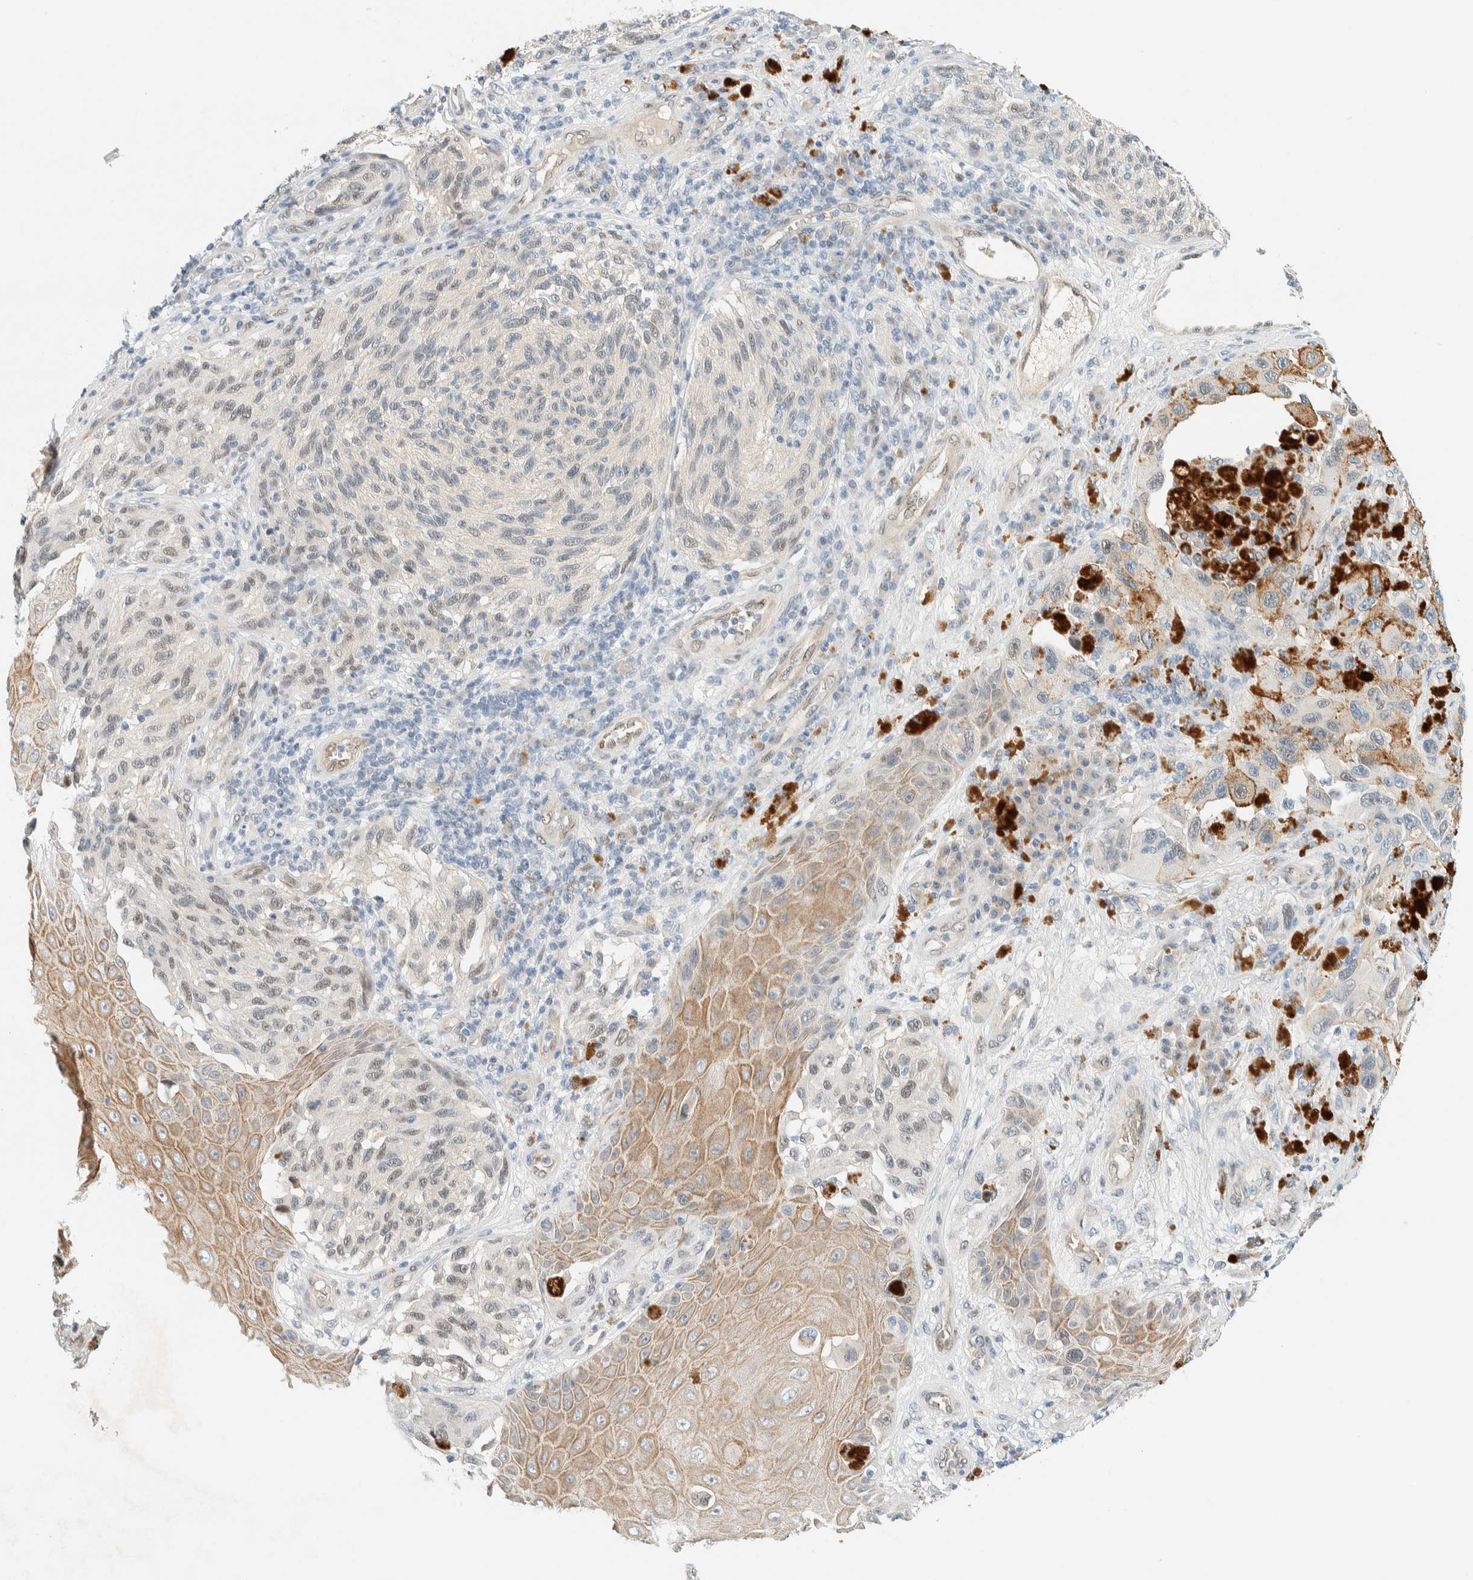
{"staining": {"intensity": "weak", "quantity": "25%-75%", "location": "nuclear"}, "tissue": "melanoma", "cell_type": "Tumor cells", "image_type": "cancer", "snomed": [{"axis": "morphology", "description": "Malignant melanoma, NOS"}, {"axis": "topography", "description": "Skin"}], "caption": "DAB (3,3'-diaminobenzidine) immunohistochemical staining of malignant melanoma shows weak nuclear protein positivity in about 25%-75% of tumor cells. (Stains: DAB in brown, nuclei in blue, Microscopy: brightfield microscopy at high magnification).", "gene": "TSTD2", "patient": {"sex": "female", "age": 73}}